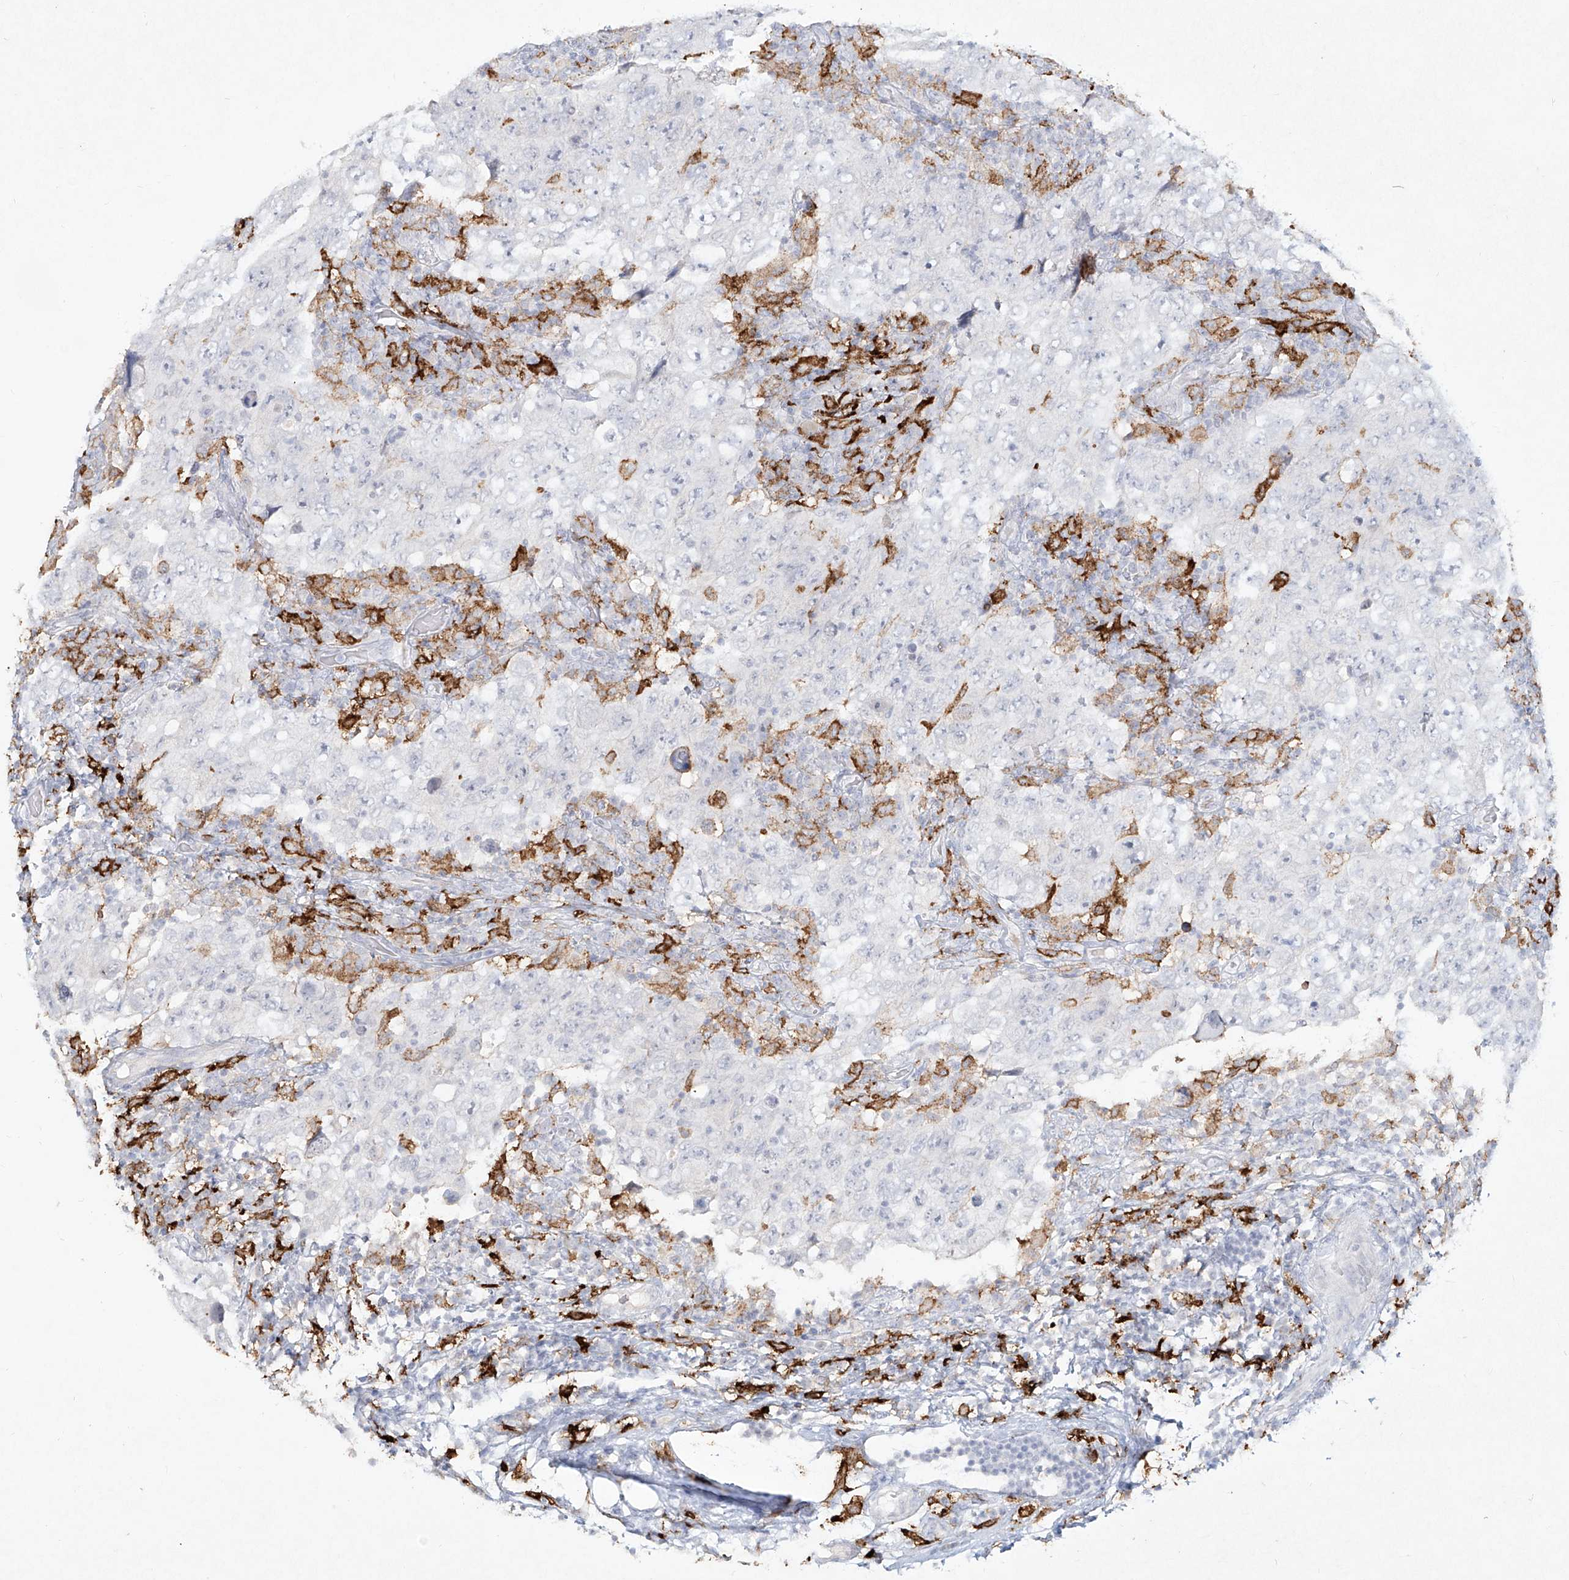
{"staining": {"intensity": "negative", "quantity": "none", "location": "none"}, "tissue": "testis cancer", "cell_type": "Tumor cells", "image_type": "cancer", "snomed": [{"axis": "morphology", "description": "Carcinoma, Embryonal, NOS"}, {"axis": "topography", "description": "Testis"}], "caption": "This is a photomicrograph of immunohistochemistry (IHC) staining of testis cancer (embryonal carcinoma), which shows no positivity in tumor cells. Nuclei are stained in blue.", "gene": "CD209", "patient": {"sex": "male", "age": 26}}